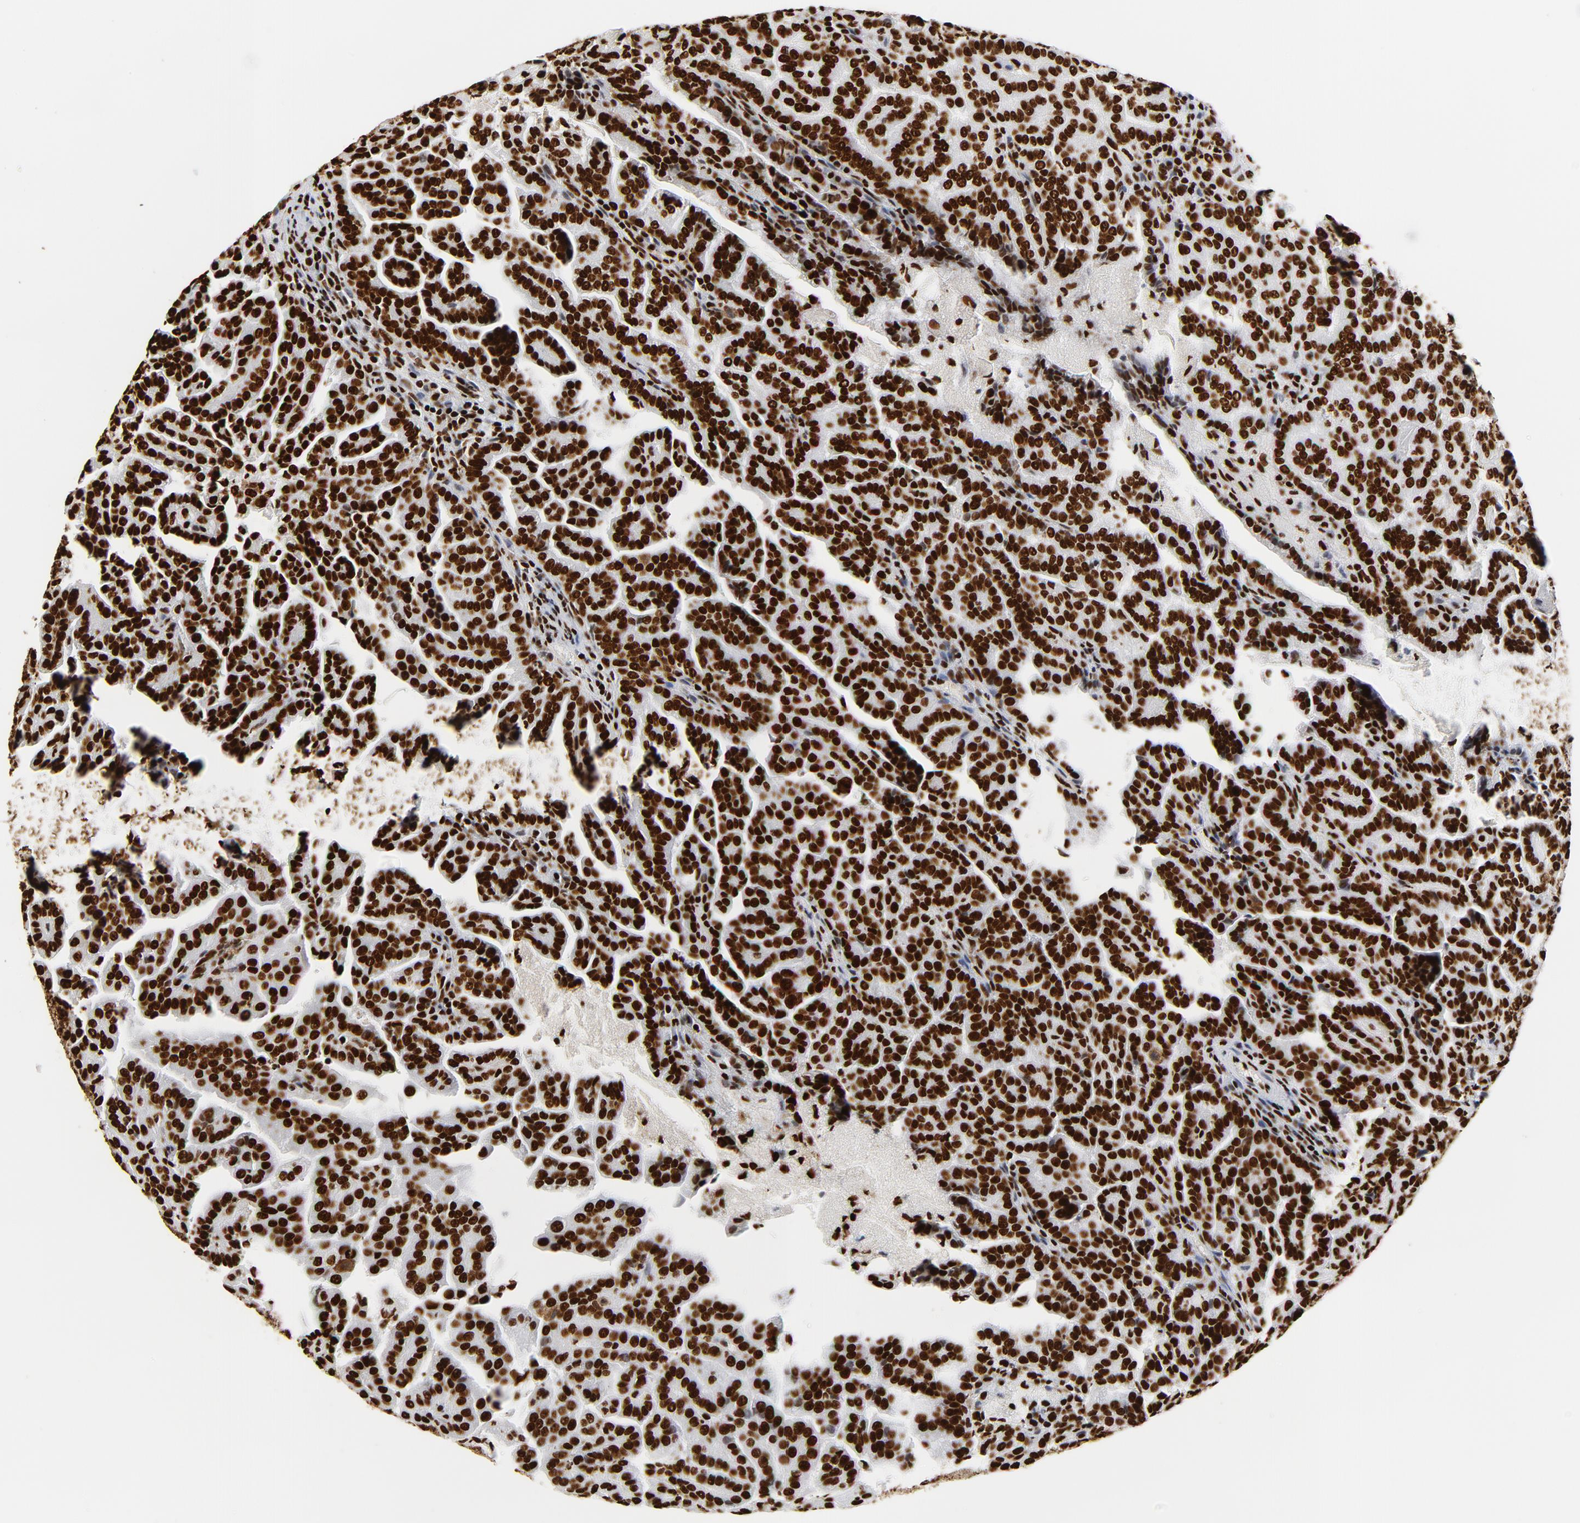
{"staining": {"intensity": "strong", "quantity": ">75%", "location": "nuclear"}, "tissue": "renal cancer", "cell_type": "Tumor cells", "image_type": "cancer", "snomed": [{"axis": "morphology", "description": "Adenocarcinoma, NOS"}, {"axis": "topography", "description": "Kidney"}], "caption": "High-power microscopy captured an immunohistochemistry (IHC) histopathology image of renal adenocarcinoma, revealing strong nuclear expression in approximately >75% of tumor cells. (Stains: DAB in brown, nuclei in blue, Microscopy: brightfield microscopy at high magnification).", "gene": "XRCC6", "patient": {"sex": "male", "age": 61}}